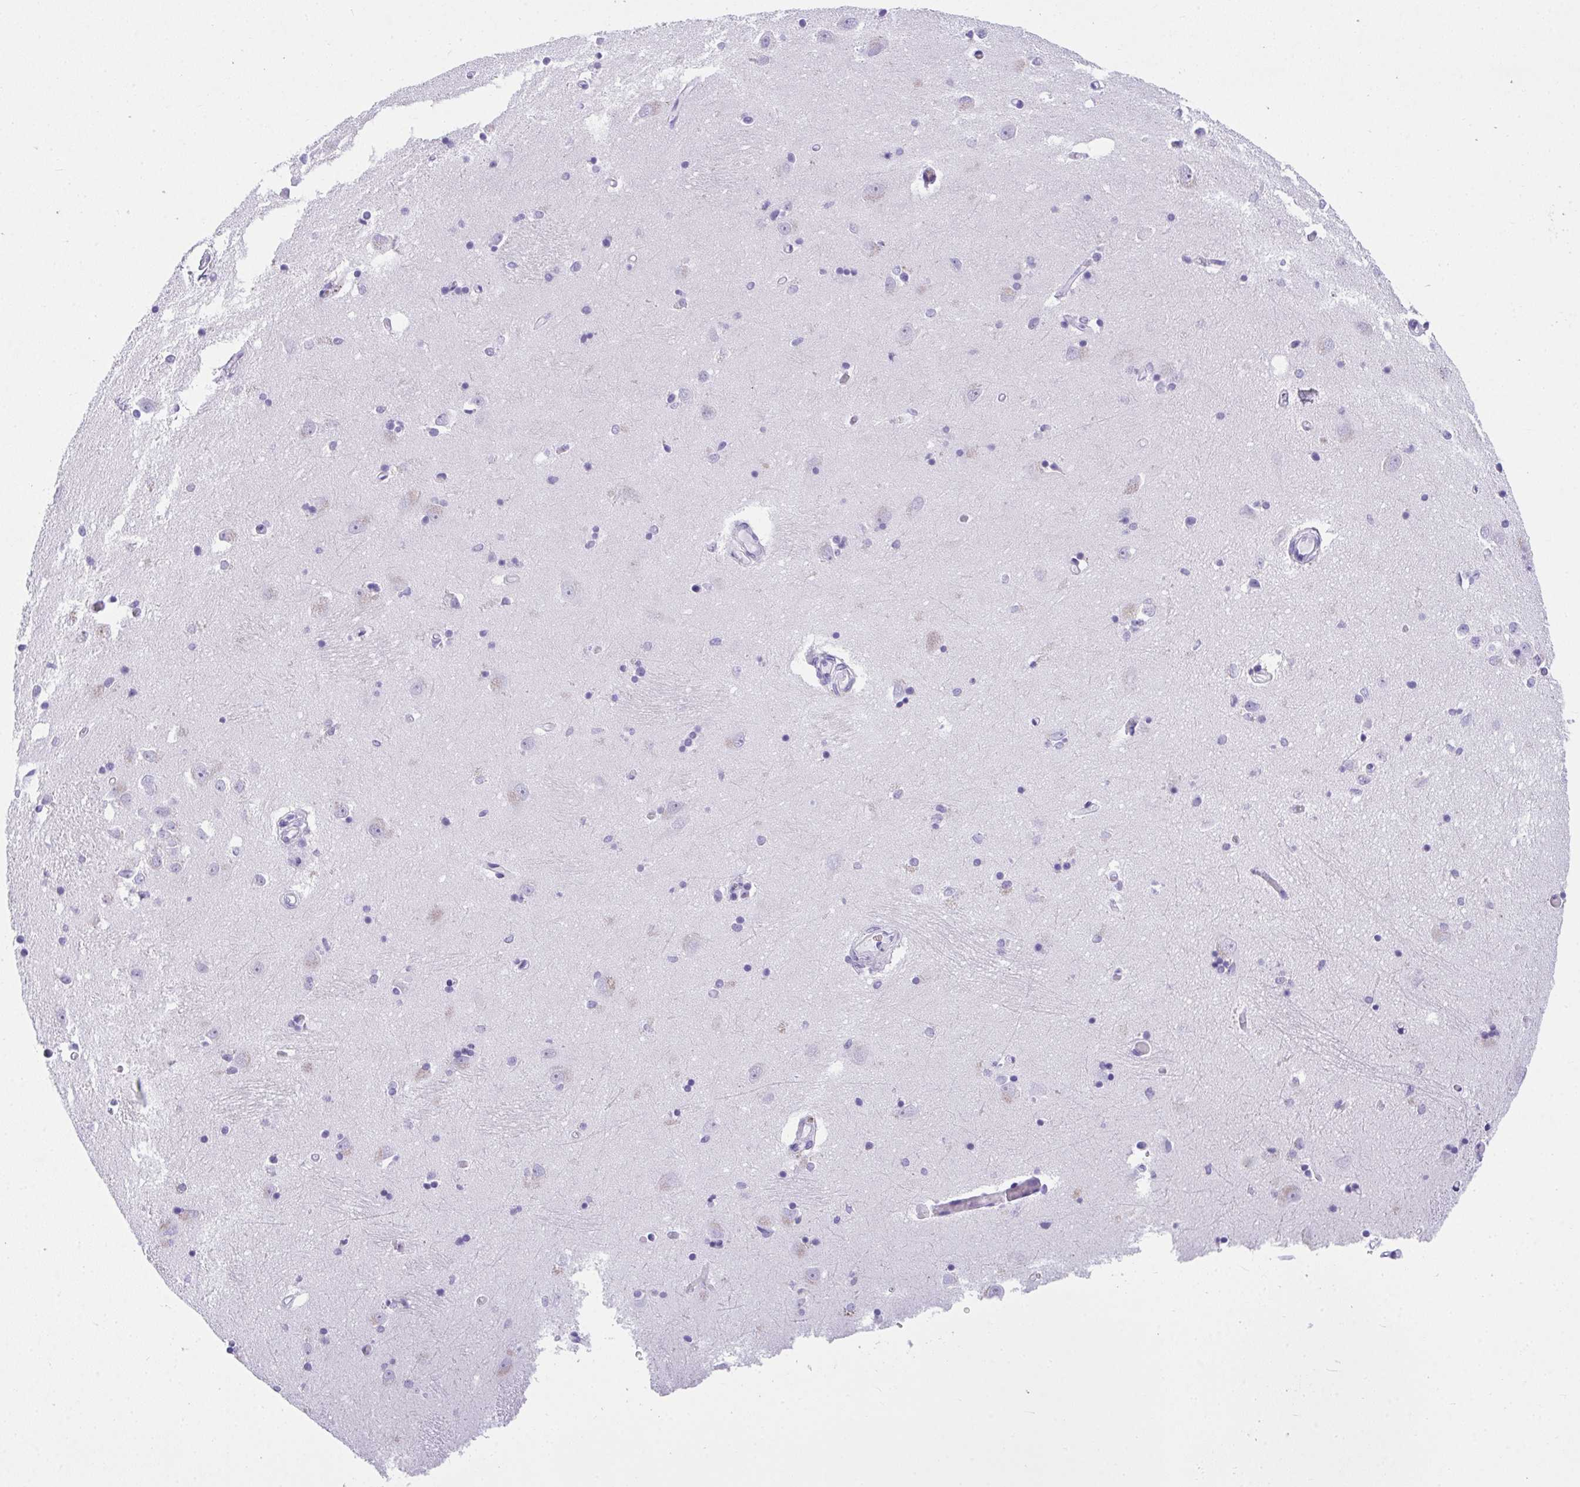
{"staining": {"intensity": "negative", "quantity": "none", "location": "none"}, "tissue": "caudate", "cell_type": "Glial cells", "image_type": "normal", "snomed": [{"axis": "morphology", "description": "Normal tissue, NOS"}, {"axis": "topography", "description": "Lateral ventricle wall"}, {"axis": "topography", "description": "Hippocampus"}], "caption": "IHC micrograph of unremarkable caudate stained for a protein (brown), which displays no positivity in glial cells. The staining was performed using DAB to visualize the protein expression in brown, while the nuclei were stained in blue with hematoxylin (Magnification: 20x).", "gene": "AVIL", "patient": {"sex": "female", "age": 63}}